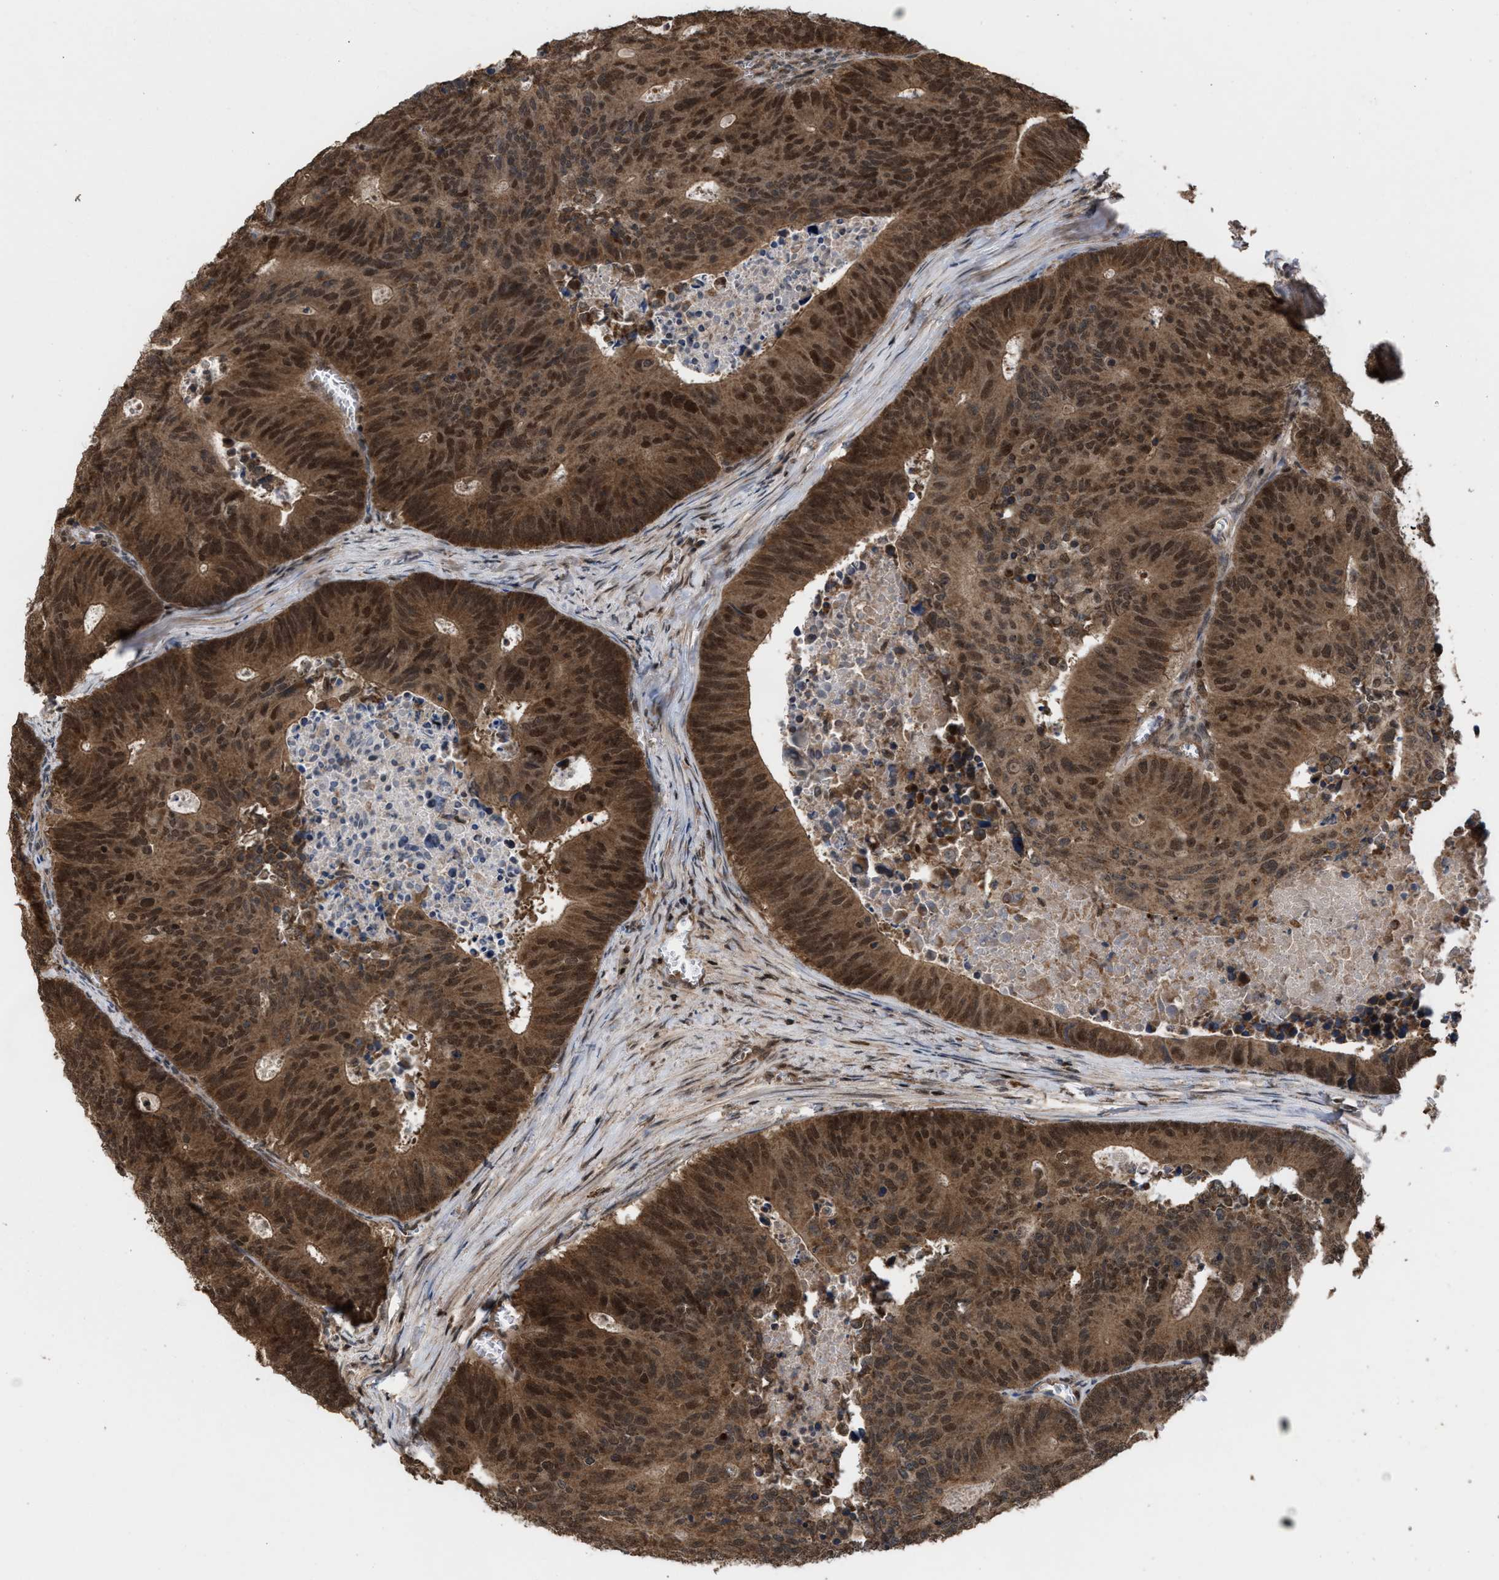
{"staining": {"intensity": "strong", "quantity": ">75%", "location": "cytoplasmic/membranous,nuclear"}, "tissue": "colorectal cancer", "cell_type": "Tumor cells", "image_type": "cancer", "snomed": [{"axis": "morphology", "description": "Adenocarcinoma, NOS"}, {"axis": "topography", "description": "Colon"}], "caption": "Adenocarcinoma (colorectal) stained with DAB (3,3'-diaminobenzidine) immunohistochemistry shows high levels of strong cytoplasmic/membranous and nuclear expression in approximately >75% of tumor cells.", "gene": "C9orf78", "patient": {"sex": "male", "age": 87}}